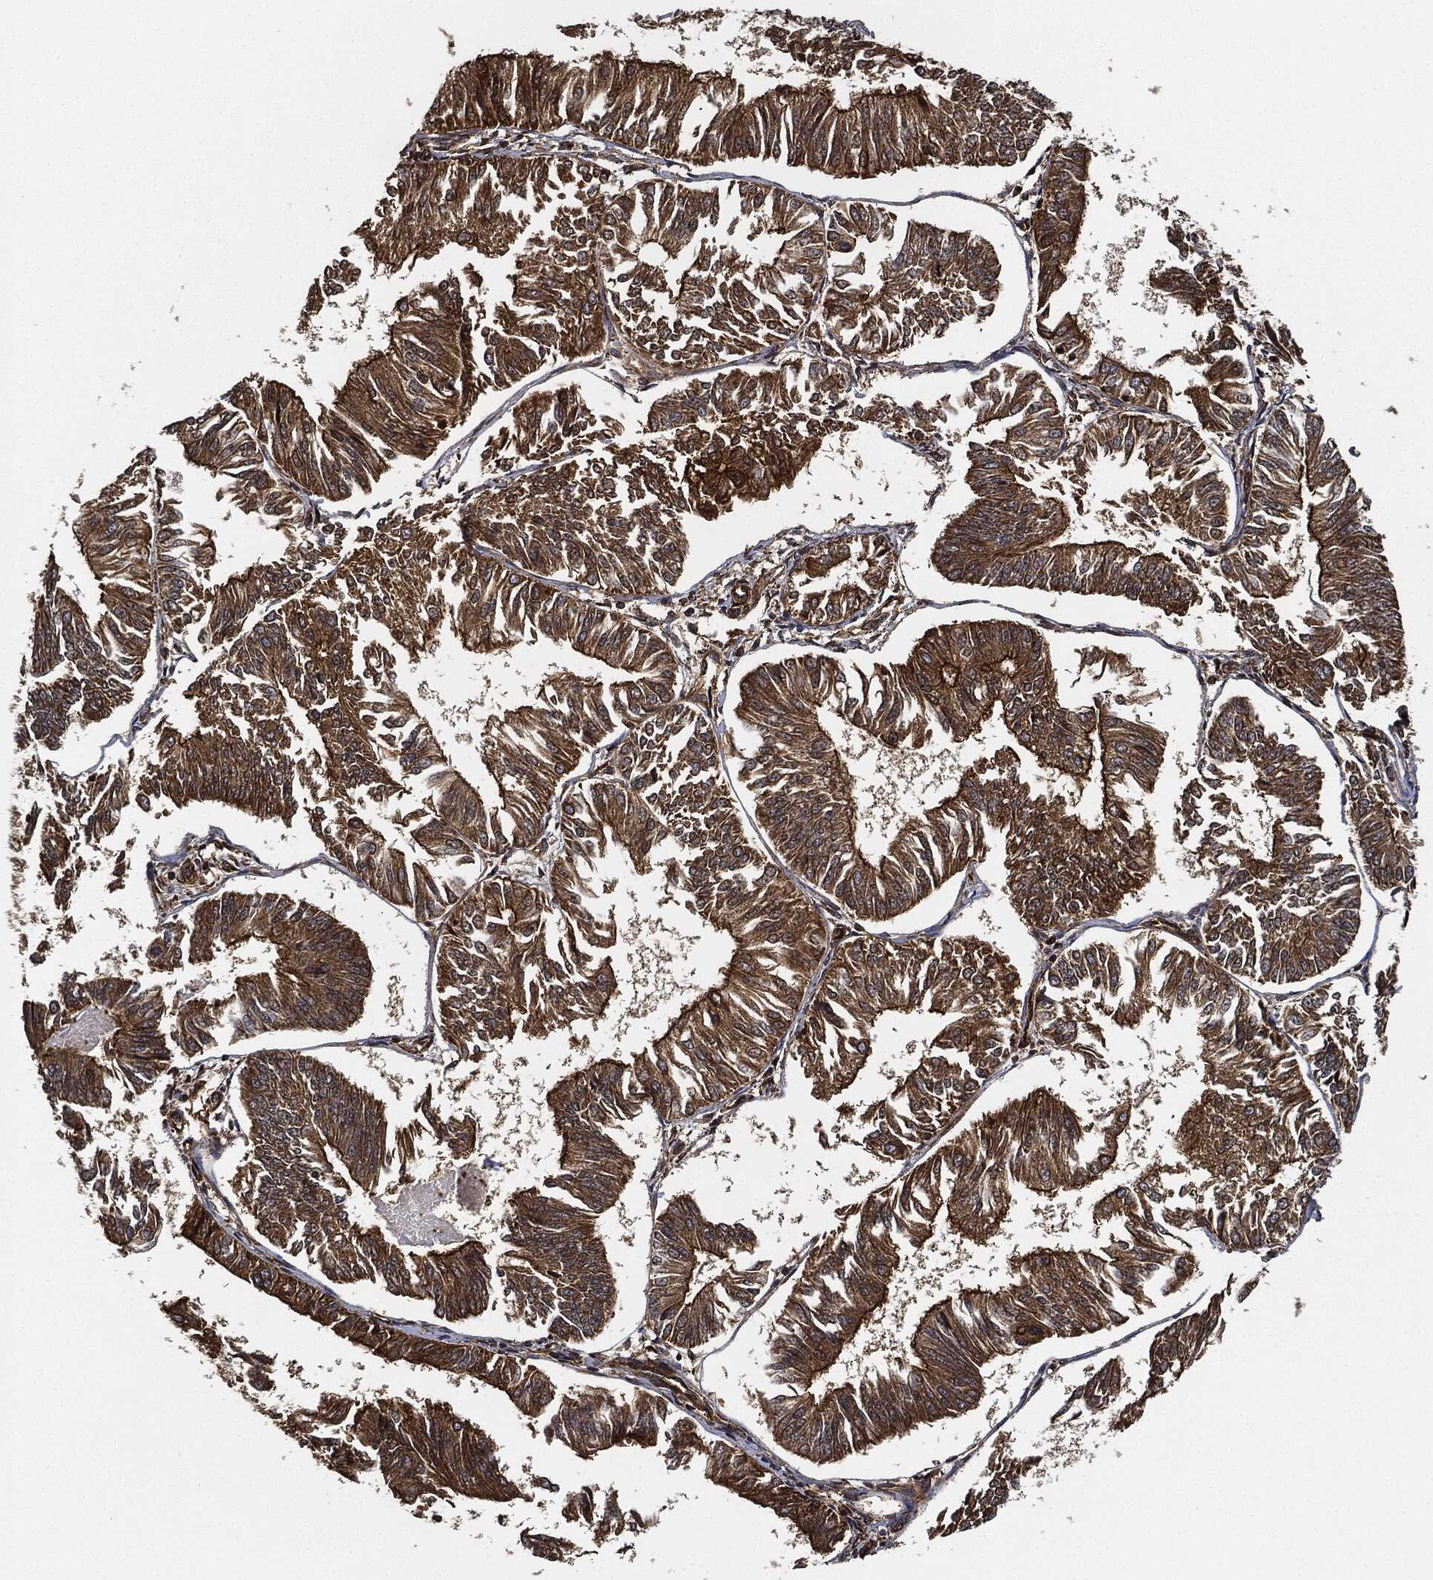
{"staining": {"intensity": "moderate", "quantity": ">75%", "location": "cytoplasmic/membranous"}, "tissue": "endometrial cancer", "cell_type": "Tumor cells", "image_type": "cancer", "snomed": [{"axis": "morphology", "description": "Adenocarcinoma, NOS"}, {"axis": "topography", "description": "Endometrium"}], "caption": "IHC (DAB) staining of endometrial adenocarcinoma shows moderate cytoplasmic/membranous protein staining in approximately >75% of tumor cells.", "gene": "CEP290", "patient": {"sex": "female", "age": 58}}